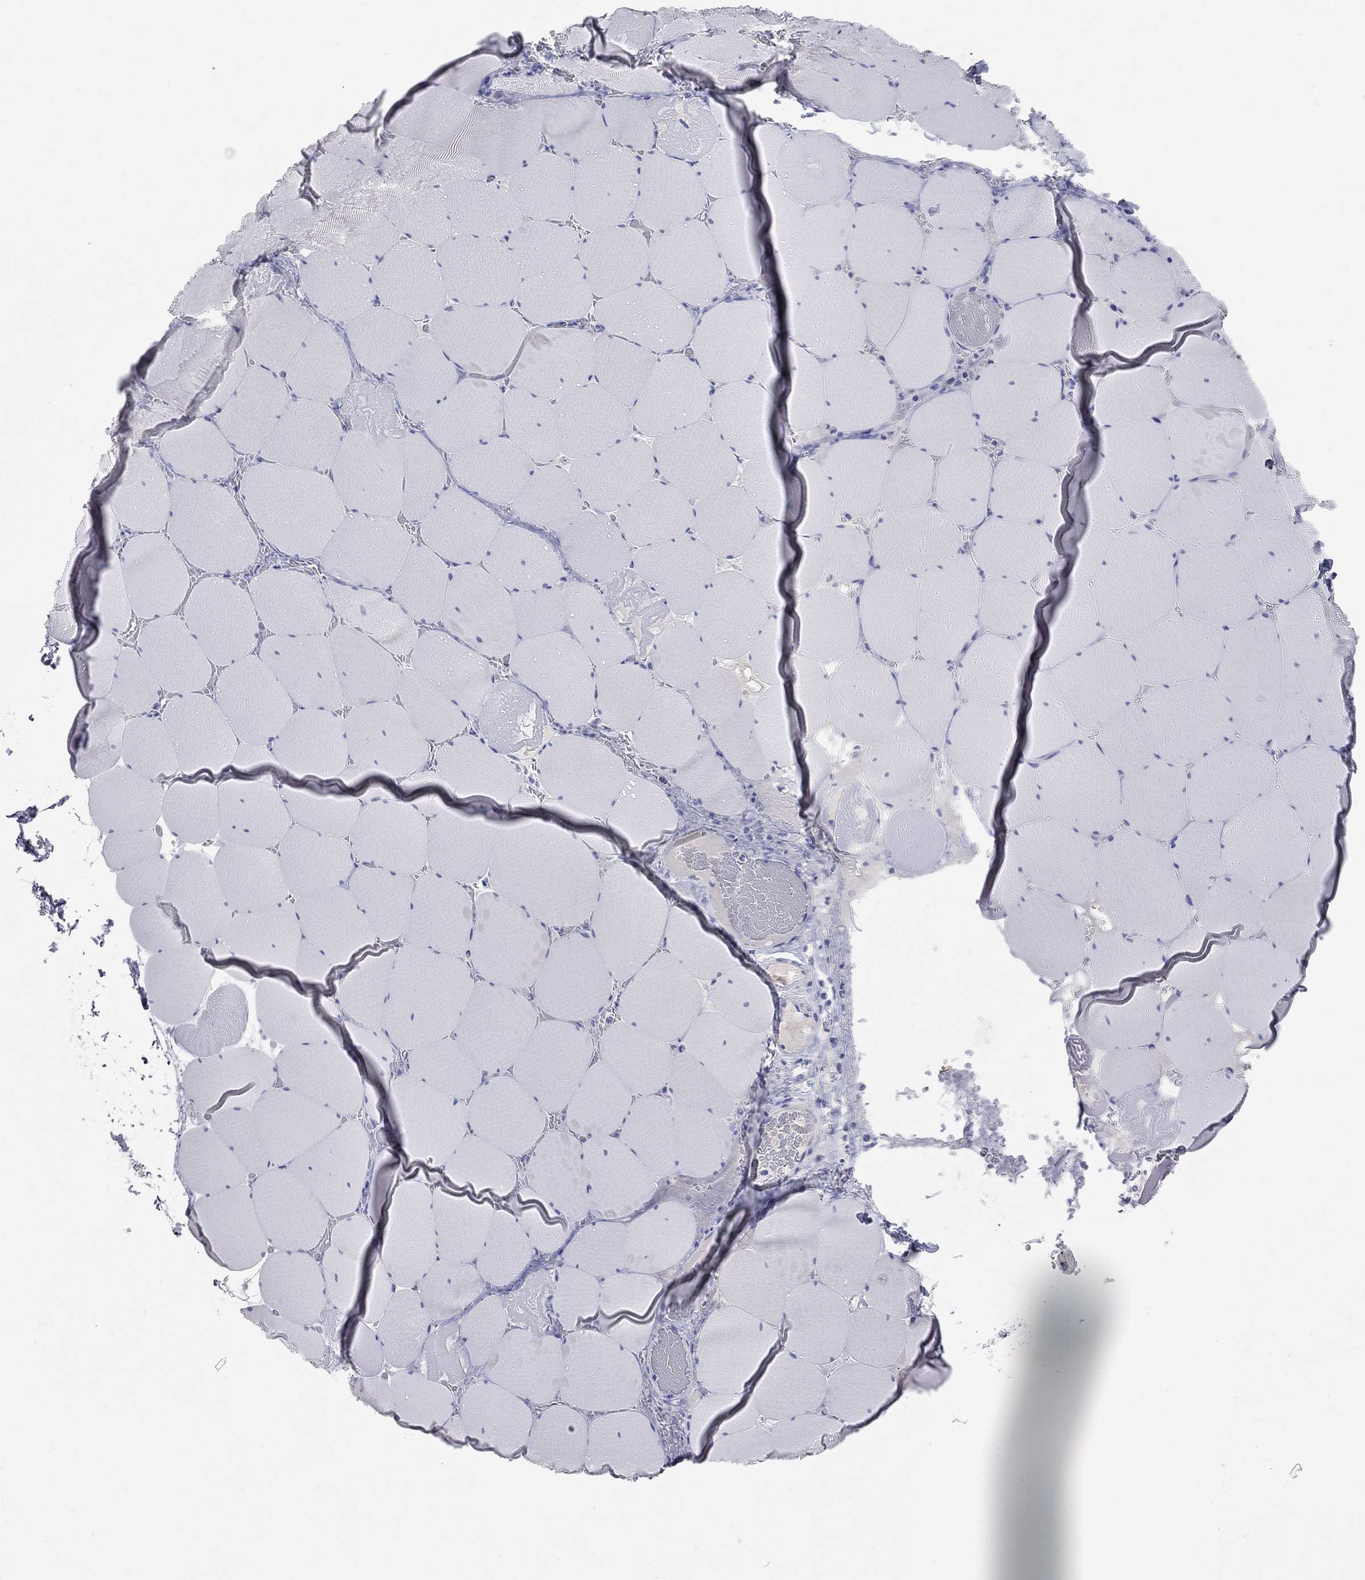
{"staining": {"intensity": "negative", "quantity": "none", "location": "none"}, "tissue": "skeletal muscle", "cell_type": "Myocytes", "image_type": "normal", "snomed": [{"axis": "morphology", "description": "Normal tissue, NOS"}, {"axis": "morphology", "description": "Malignant melanoma, Metastatic site"}, {"axis": "topography", "description": "Skeletal muscle"}], "caption": "An image of skeletal muscle stained for a protein reveals no brown staining in myocytes. The staining is performed using DAB (3,3'-diaminobenzidine) brown chromogen with nuclei counter-stained in using hematoxylin.", "gene": "AOX1", "patient": {"sex": "male", "age": 50}}